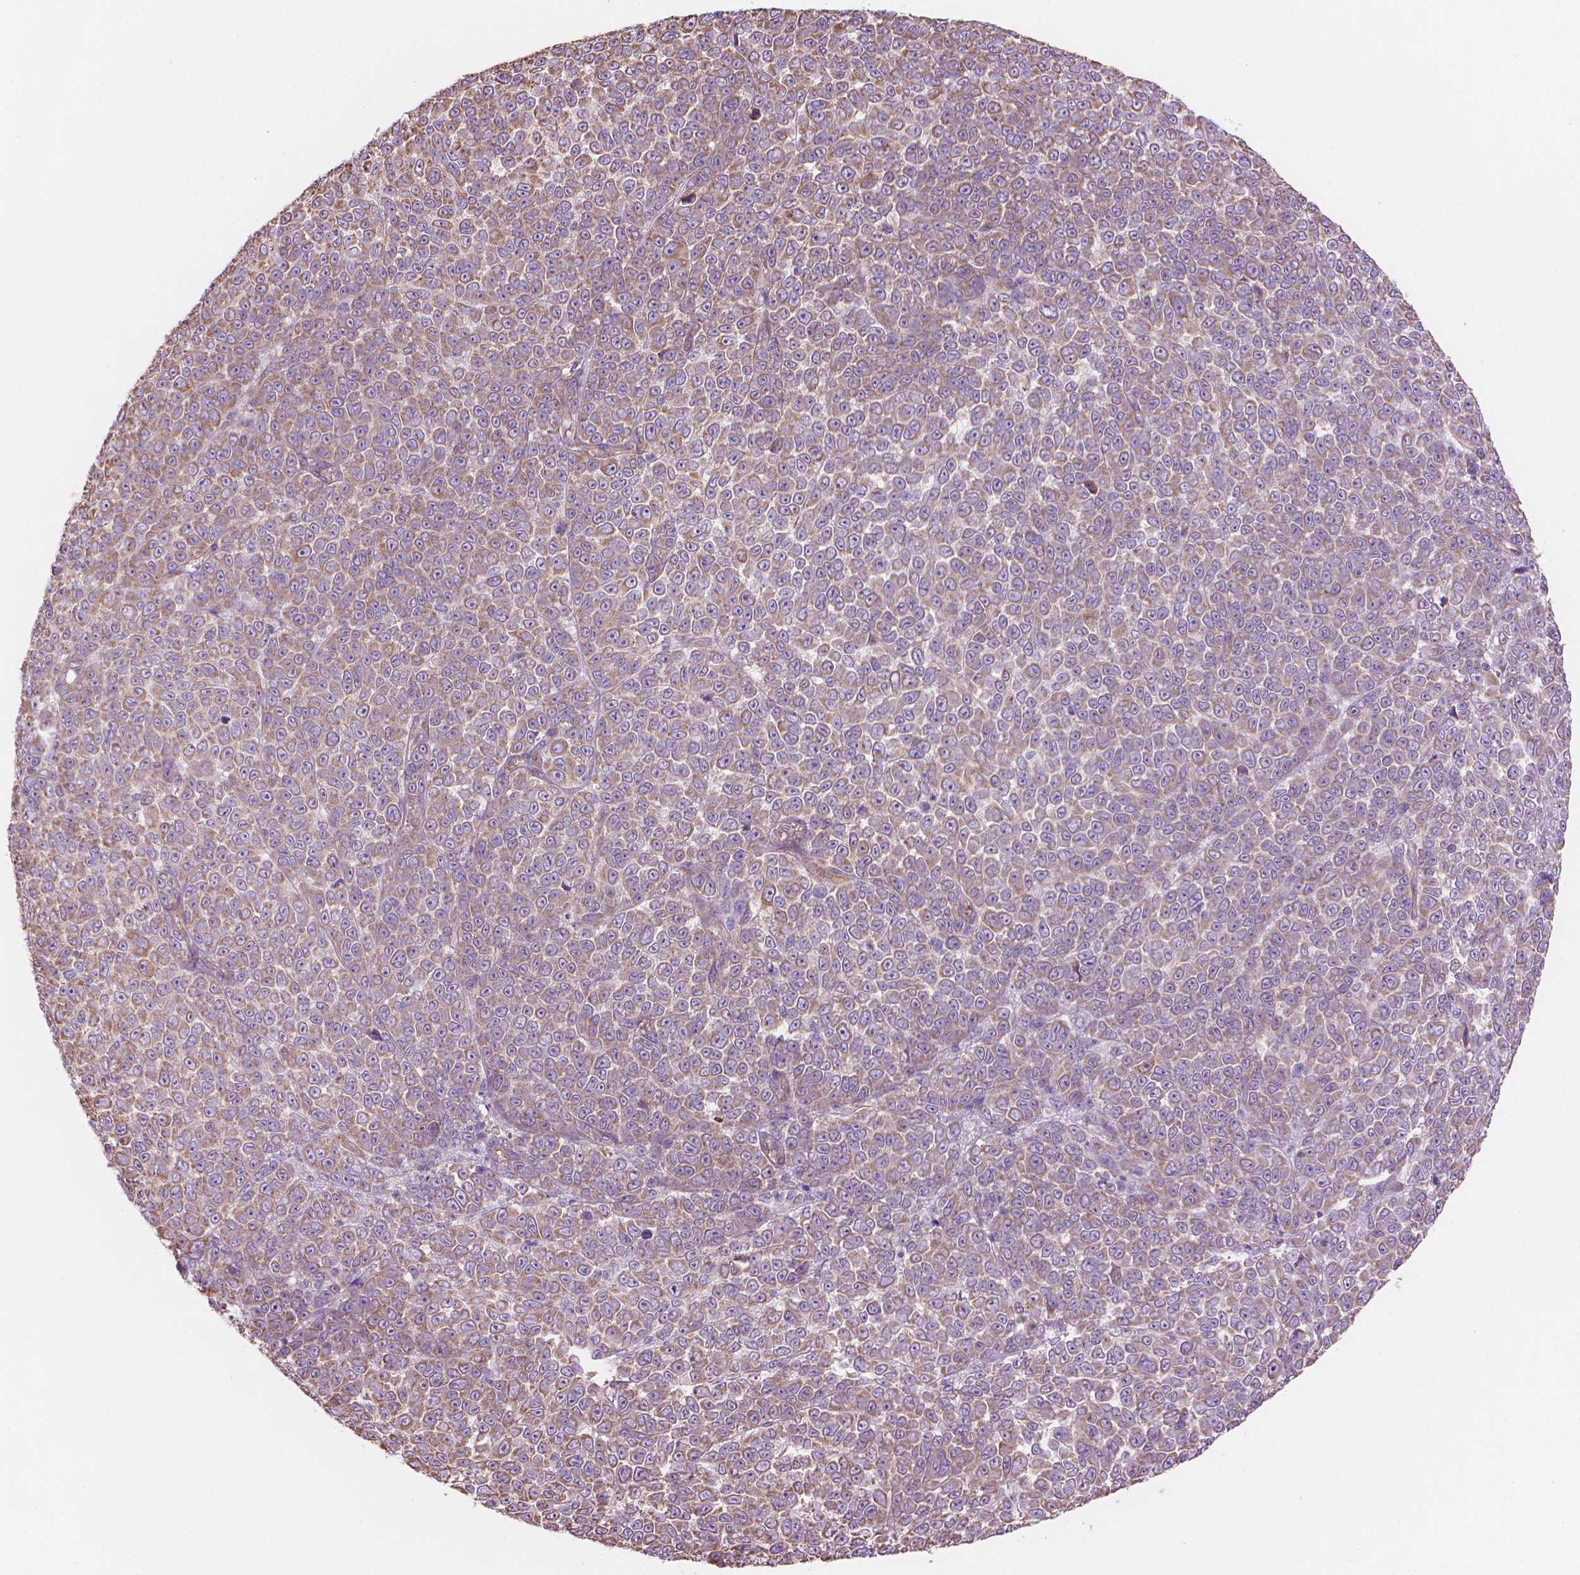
{"staining": {"intensity": "weak", "quantity": "25%-75%", "location": "cytoplasmic/membranous"}, "tissue": "melanoma", "cell_type": "Tumor cells", "image_type": "cancer", "snomed": [{"axis": "morphology", "description": "Malignant melanoma, NOS"}, {"axis": "topography", "description": "Skin"}], "caption": "Melanoma stained with IHC displays weak cytoplasmic/membranous staining in approximately 25%-75% of tumor cells.", "gene": "TTC29", "patient": {"sex": "female", "age": 95}}